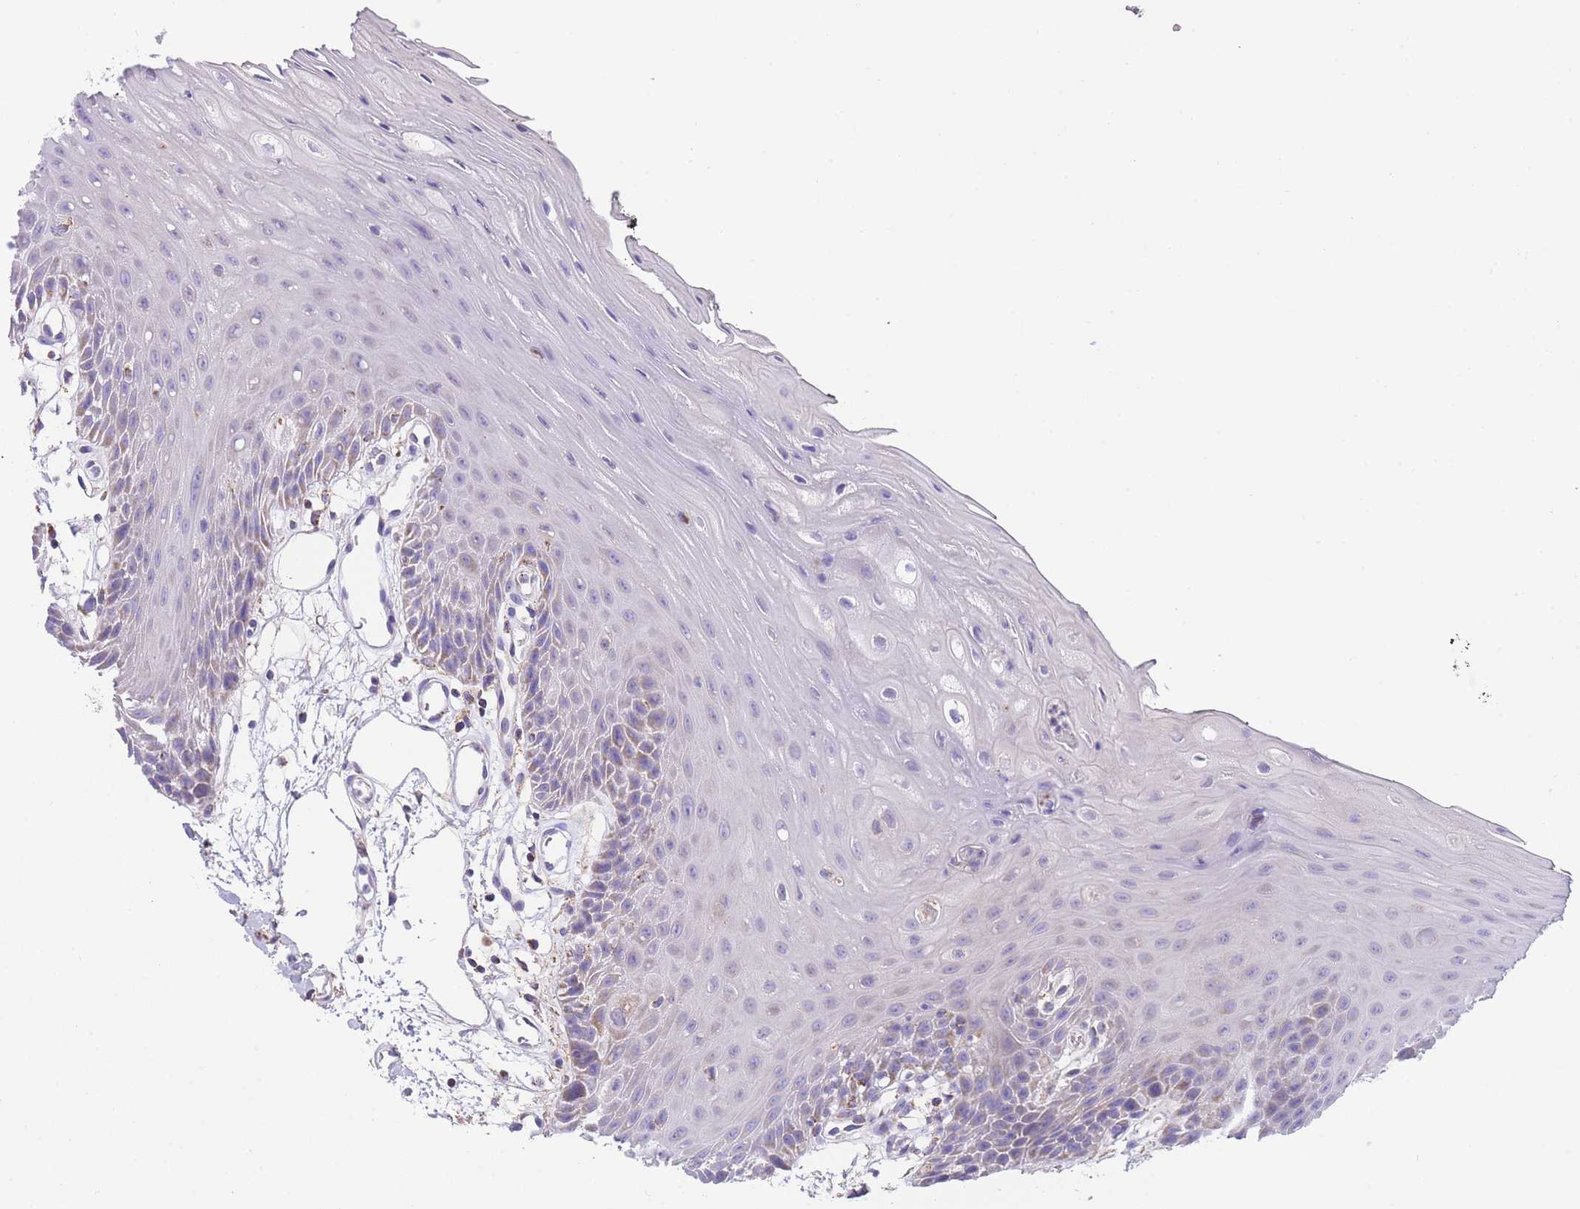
{"staining": {"intensity": "negative", "quantity": "none", "location": "none"}, "tissue": "oral mucosa", "cell_type": "Squamous epithelial cells", "image_type": "normal", "snomed": [{"axis": "morphology", "description": "Normal tissue, NOS"}, {"axis": "topography", "description": "Oral tissue"}, {"axis": "topography", "description": "Tounge, NOS"}], "caption": "The immunohistochemistry histopathology image has no significant expression in squamous epithelial cells of oral mucosa. (DAB immunohistochemistry, high magnification).", "gene": "ST3GAL3", "patient": {"sex": "female", "age": 59}}